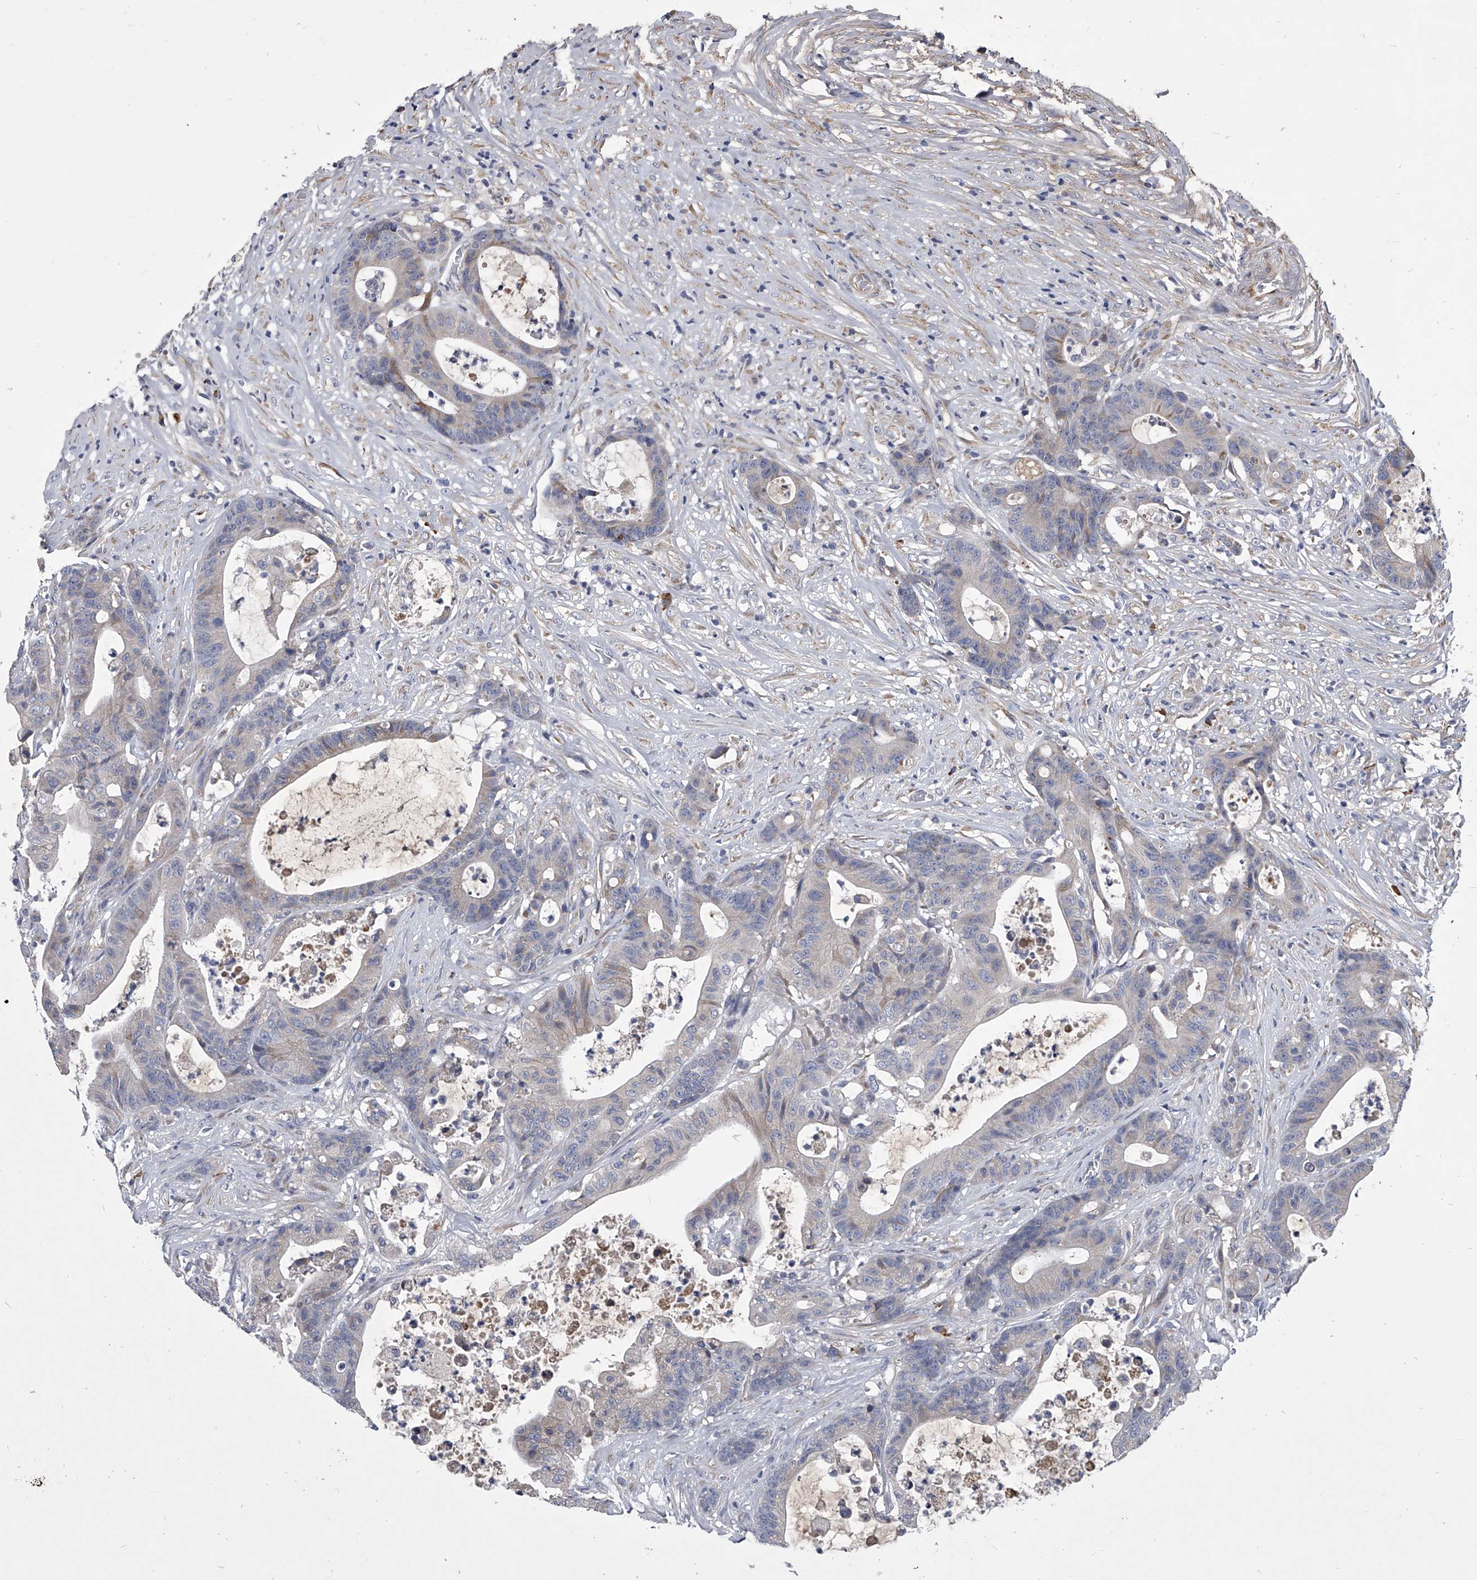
{"staining": {"intensity": "negative", "quantity": "none", "location": "none"}, "tissue": "colorectal cancer", "cell_type": "Tumor cells", "image_type": "cancer", "snomed": [{"axis": "morphology", "description": "Adenocarcinoma, NOS"}, {"axis": "topography", "description": "Colon"}], "caption": "Image shows no significant protein staining in tumor cells of adenocarcinoma (colorectal).", "gene": "CCR4", "patient": {"sex": "female", "age": 84}}